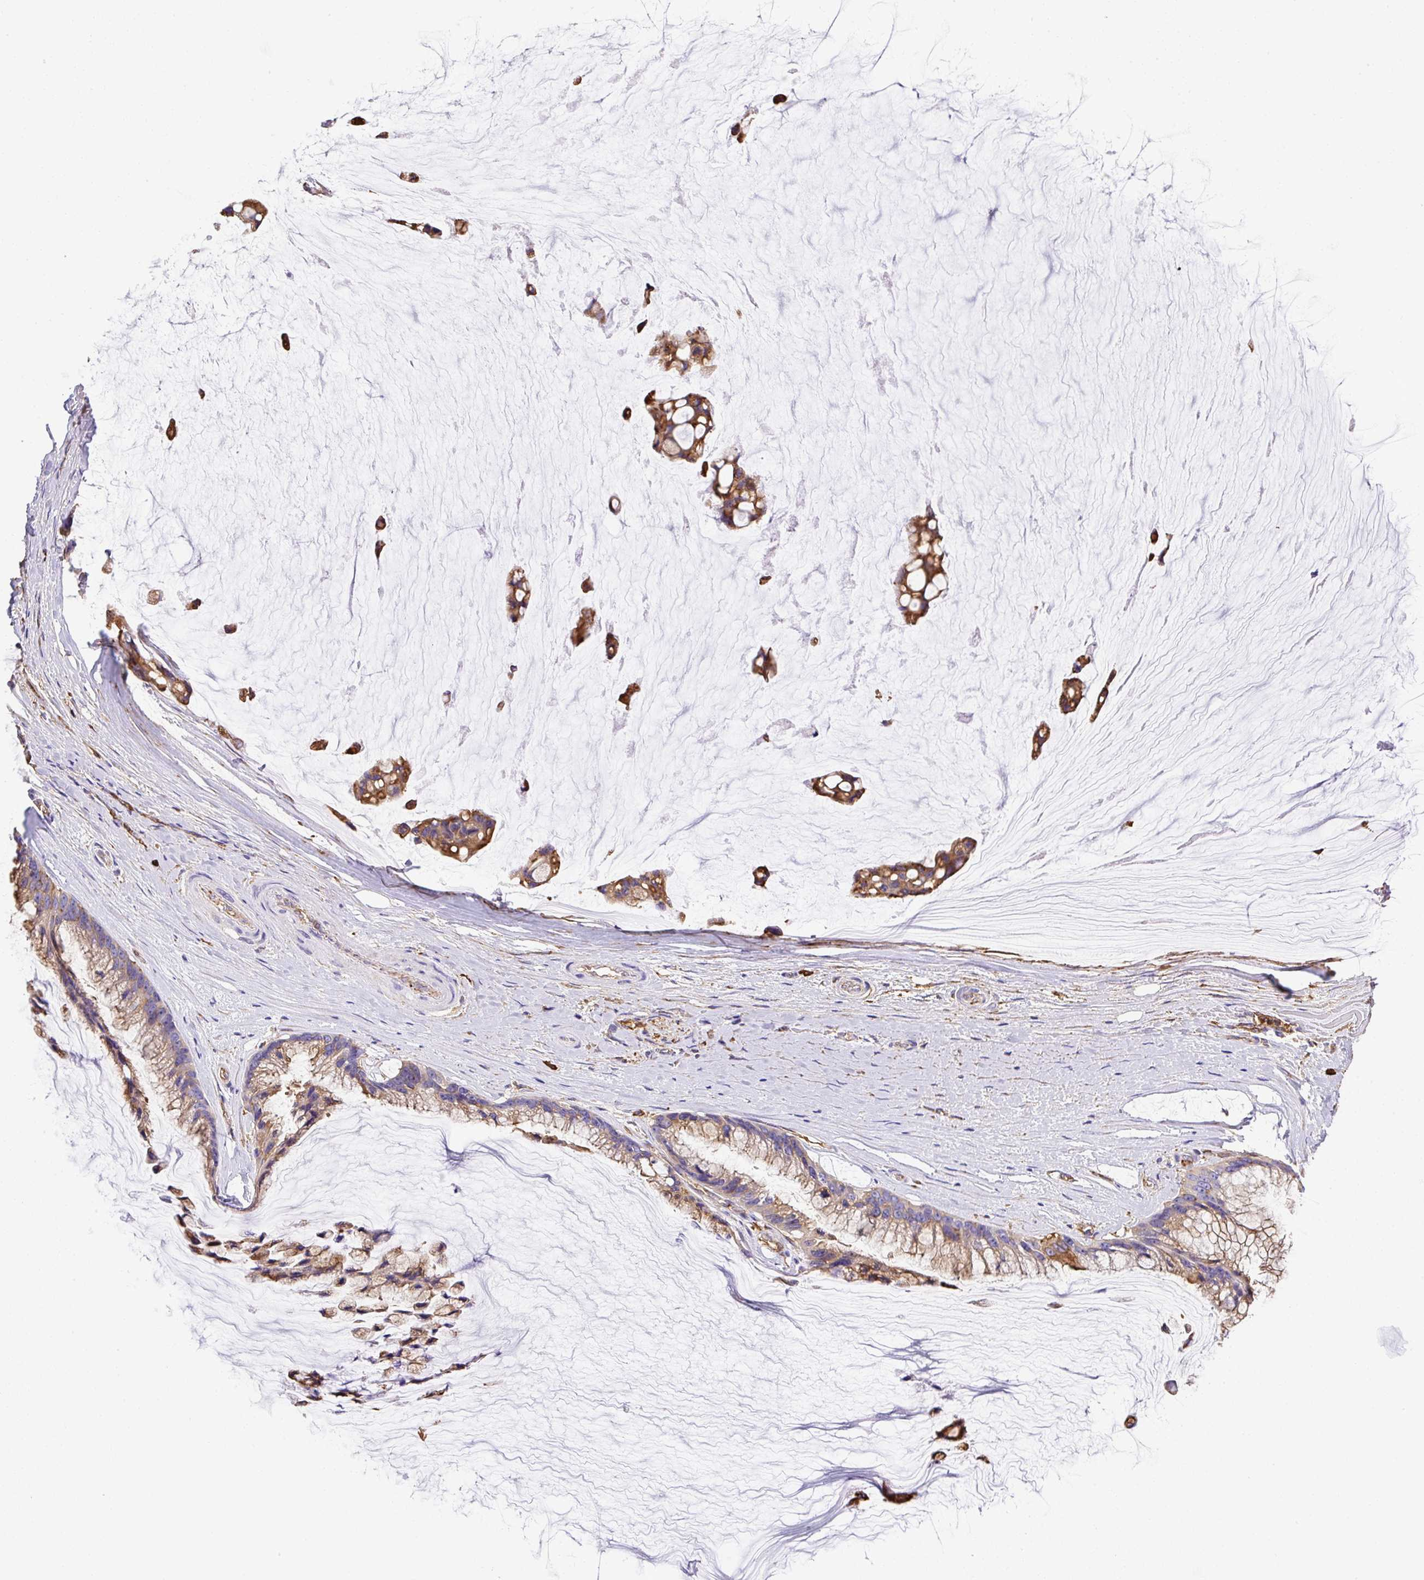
{"staining": {"intensity": "strong", "quantity": "25%-75%", "location": "cytoplasmic/membranous"}, "tissue": "ovarian cancer", "cell_type": "Tumor cells", "image_type": "cancer", "snomed": [{"axis": "morphology", "description": "Cystadenocarcinoma, mucinous, NOS"}, {"axis": "topography", "description": "Ovary"}], "caption": "Immunohistochemical staining of ovarian cancer (mucinous cystadenocarcinoma) exhibits high levels of strong cytoplasmic/membranous expression in about 25%-75% of tumor cells. (Stains: DAB (3,3'-diaminobenzidine) in brown, nuclei in blue, Microscopy: brightfield microscopy at high magnification).", "gene": "MAGEB5", "patient": {"sex": "female", "age": 39}}